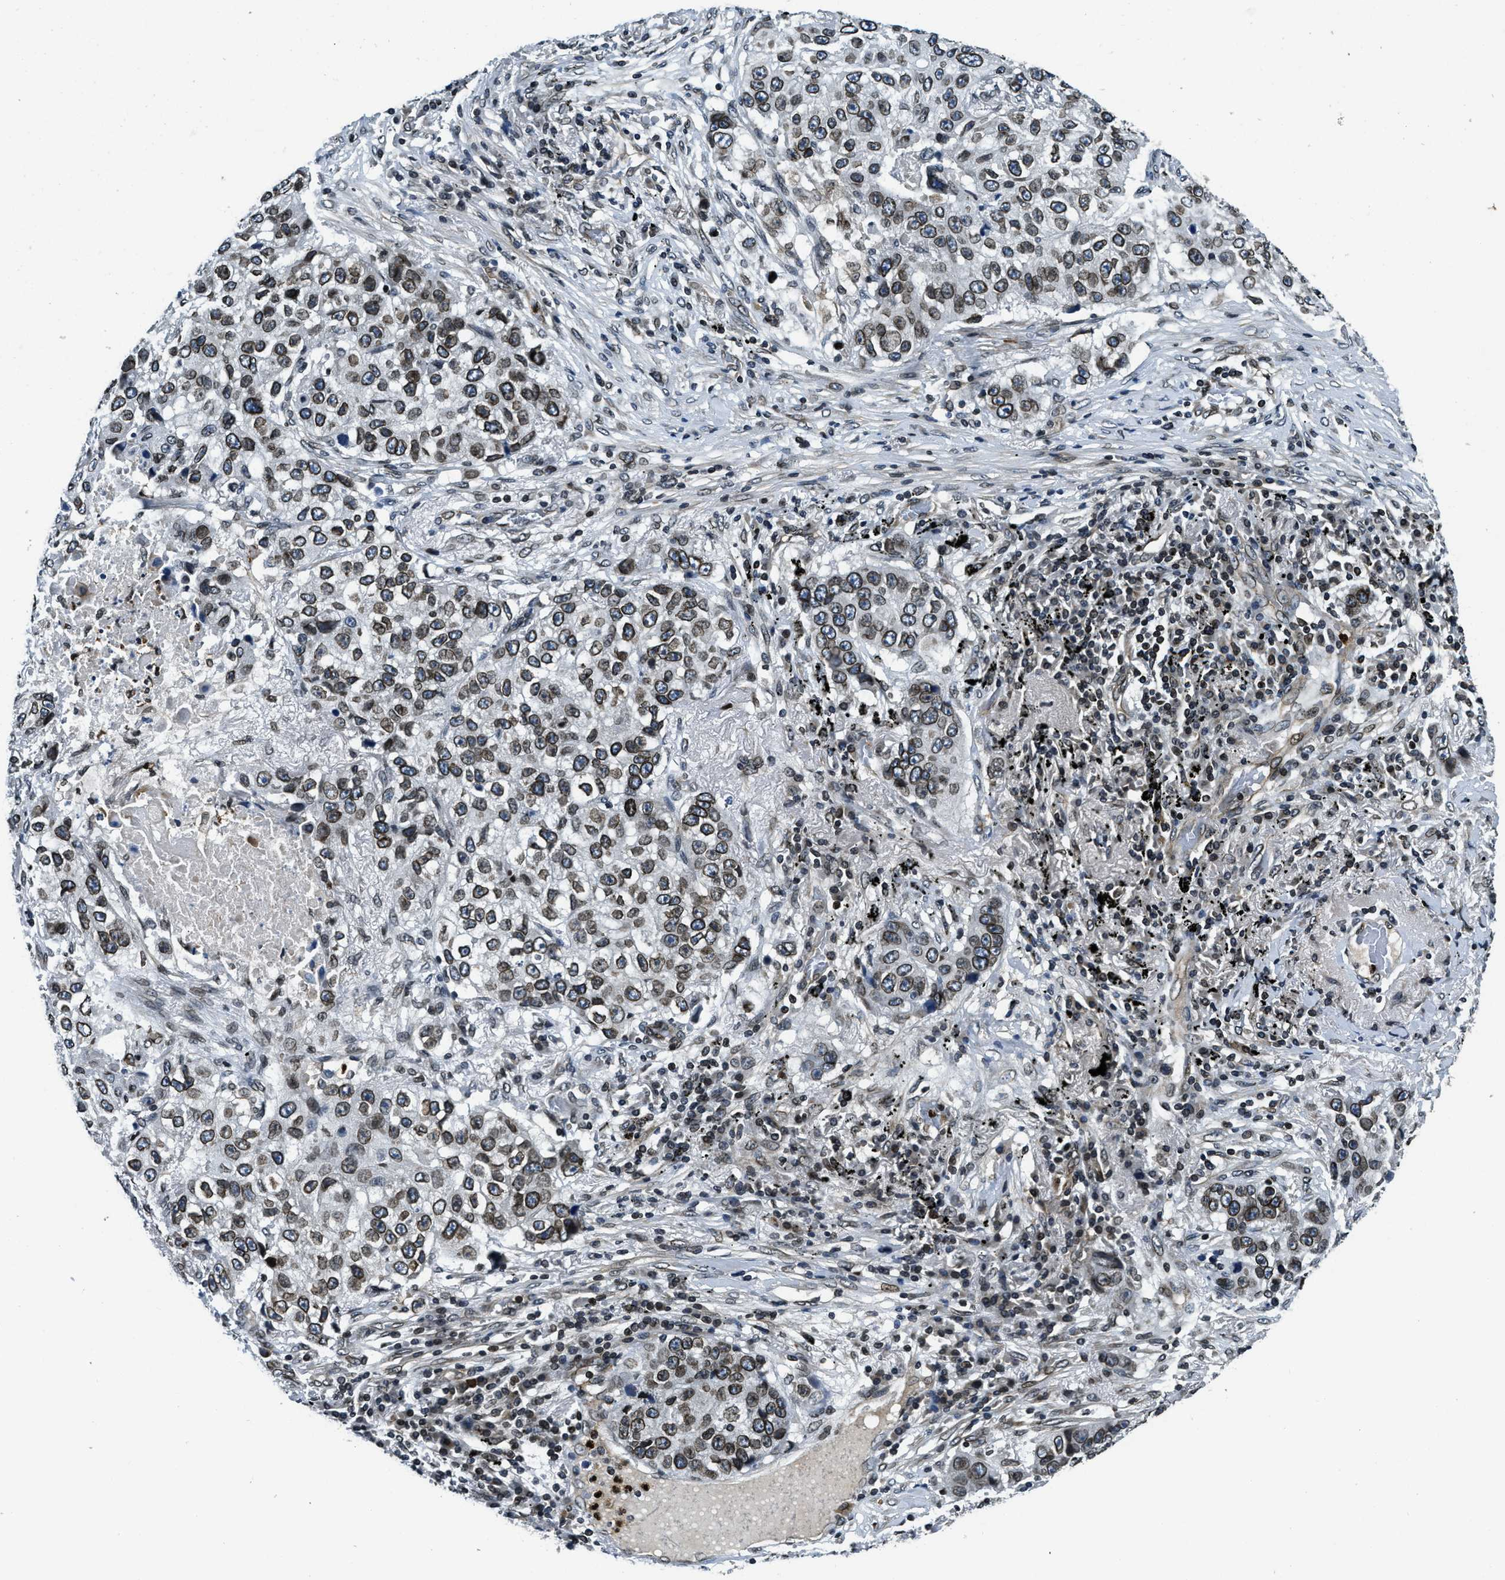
{"staining": {"intensity": "moderate", "quantity": ">75%", "location": "cytoplasmic/membranous,nuclear"}, "tissue": "lung cancer", "cell_type": "Tumor cells", "image_type": "cancer", "snomed": [{"axis": "morphology", "description": "Squamous cell carcinoma, NOS"}, {"axis": "topography", "description": "Lung"}], "caption": "Immunohistochemistry (DAB) staining of human lung cancer exhibits moderate cytoplasmic/membranous and nuclear protein staining in approximately >75% of tumor cells.", "gene": "ZC3HC1", "patient": {"sex": "male", "age": 57}}